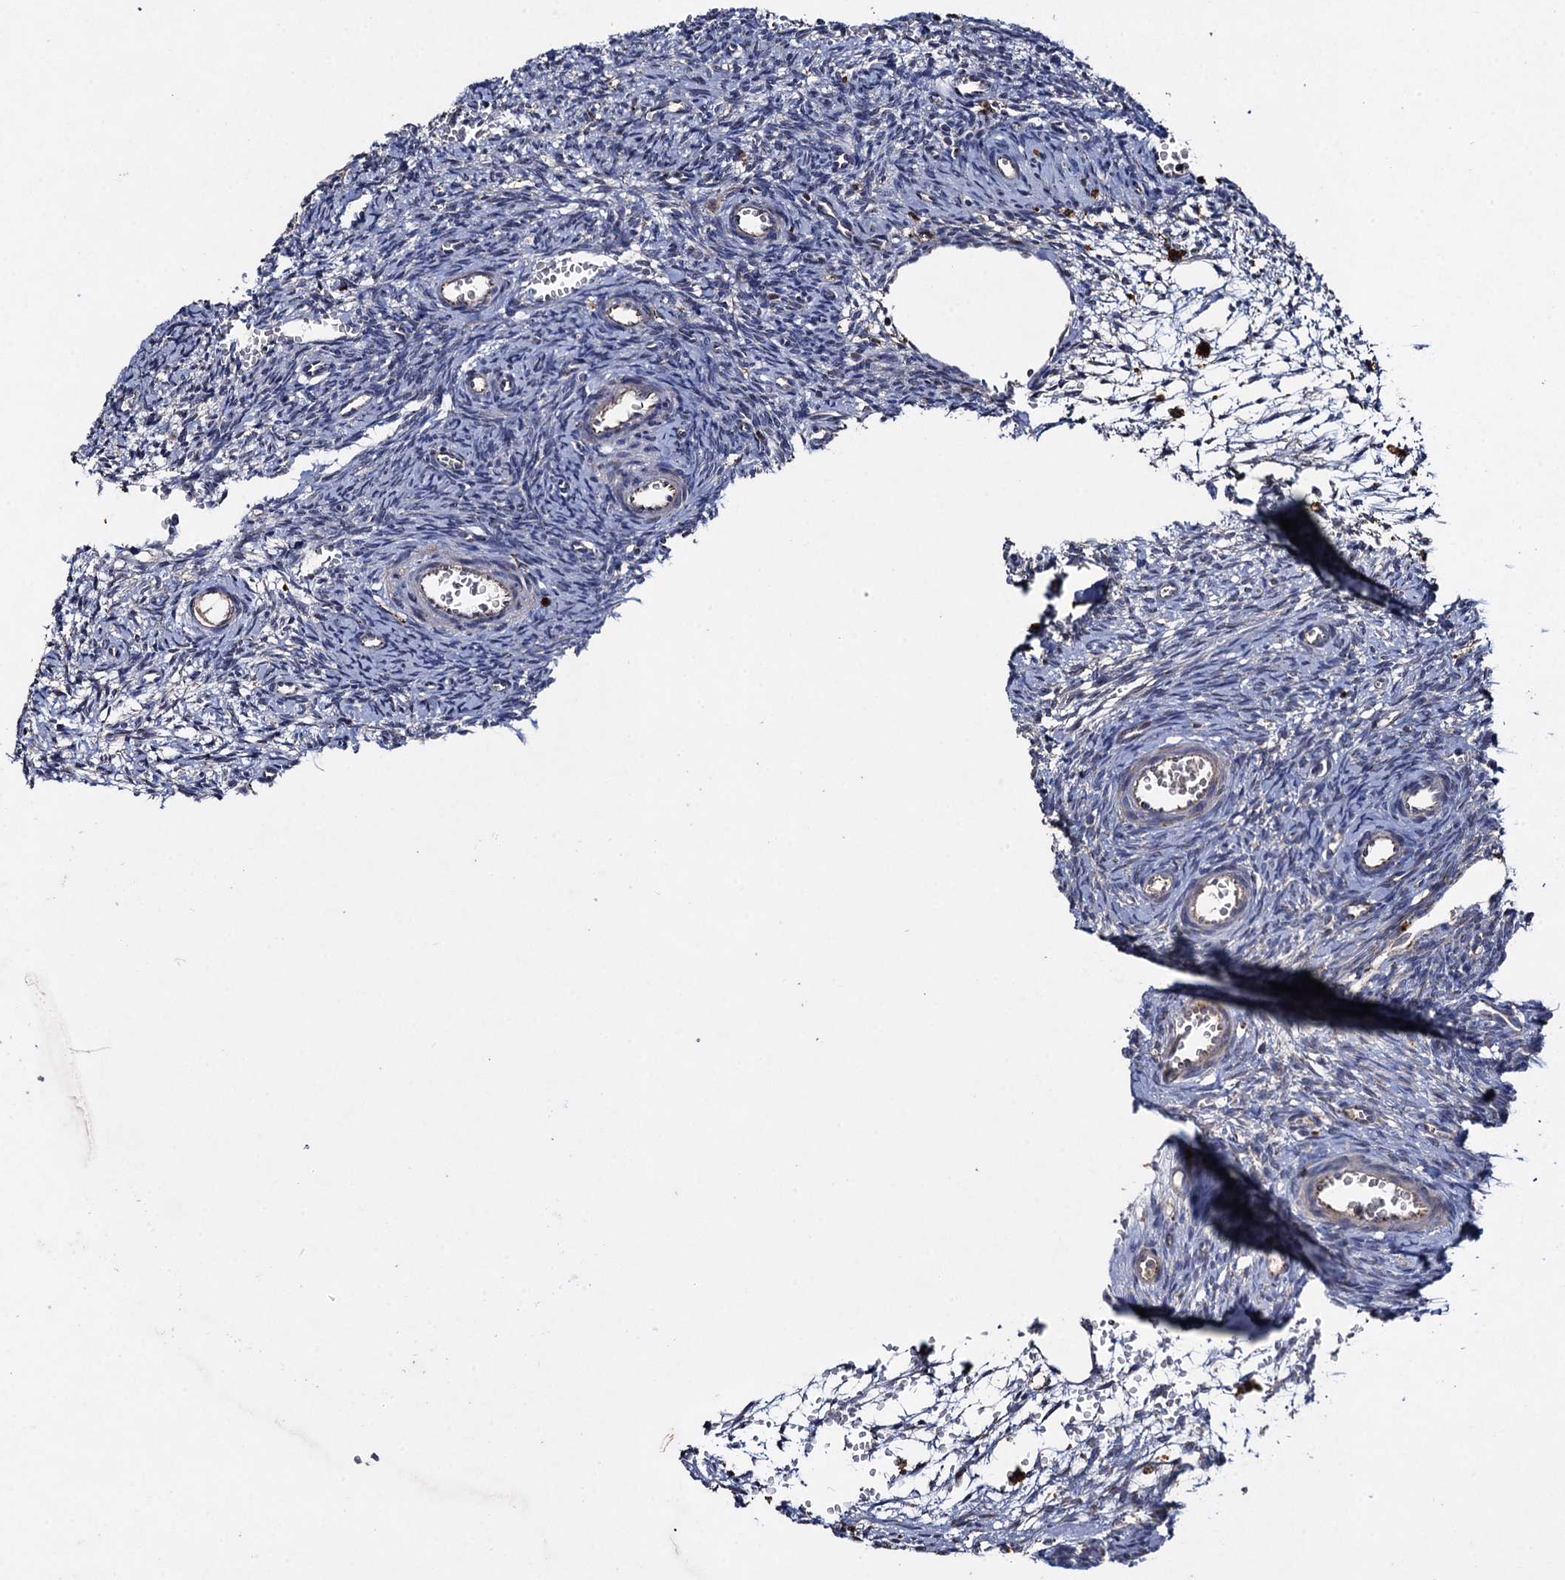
{"staining": {"intensity": "negative", "quantity": "none", "location": "none"}, "tissue": "ovary", "cell_type": "Ovarian stroma cells", "image_type": "normal", "snomed": [{"axis": "morphology", "description": "Normal tissue, NOS"}, {"axis": "topography", "description": "Ovary"}], "caption": "Ovarian stroma cells are negative for brown protein staining in benign ovary. (DAB (3,3'-diaminobenzidine) immunohistochemistry (IHC) visualized using brightfield microscopy, high magnification).", "gene": "TXNDC11", "patient": {"sex": "female", "age": 39}}